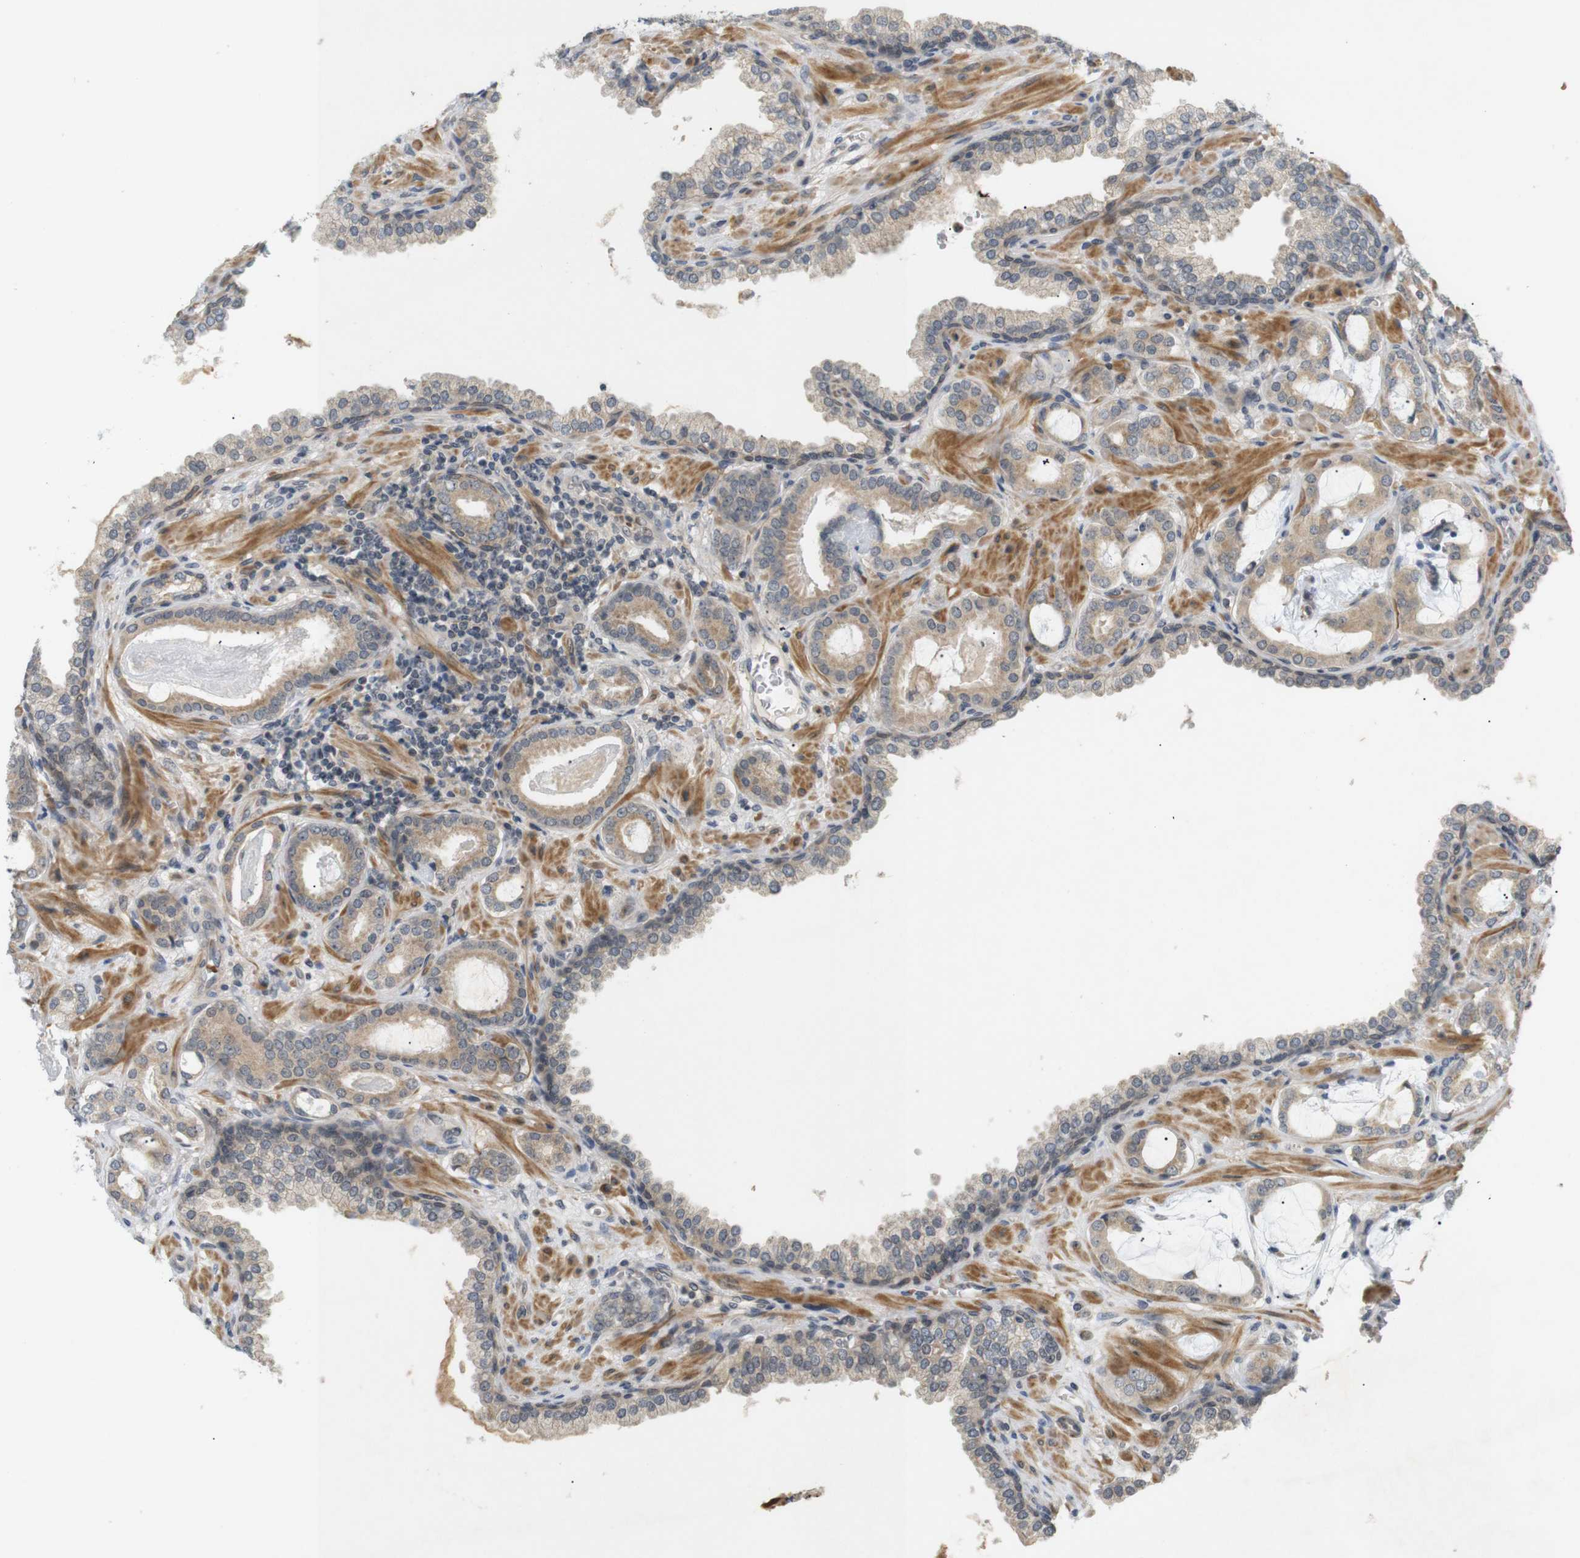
{"staining": {"intensity": "weak", "quantity": ">75%", "location": "cytoplasmic/membranous"}, "tissue": "prostate cancer", "cell_type": "Tumor cells", "image_type": "cancer", "snomed": [{"axis": "morphology", "description": "Adenocarcinoma, Low grade"}, {"axis": "topography", "description": "Prostate"}], "caption": "An IHC photomicrograph of tumor tissue is shown. Protein staining in brown shows weak cytoplasmic/membranous positivity in low-grade adenocarcinoma (prostate) within tumor cells.", "gene": "SOCS6", "patient": {"sex": "male", "age": 53}}